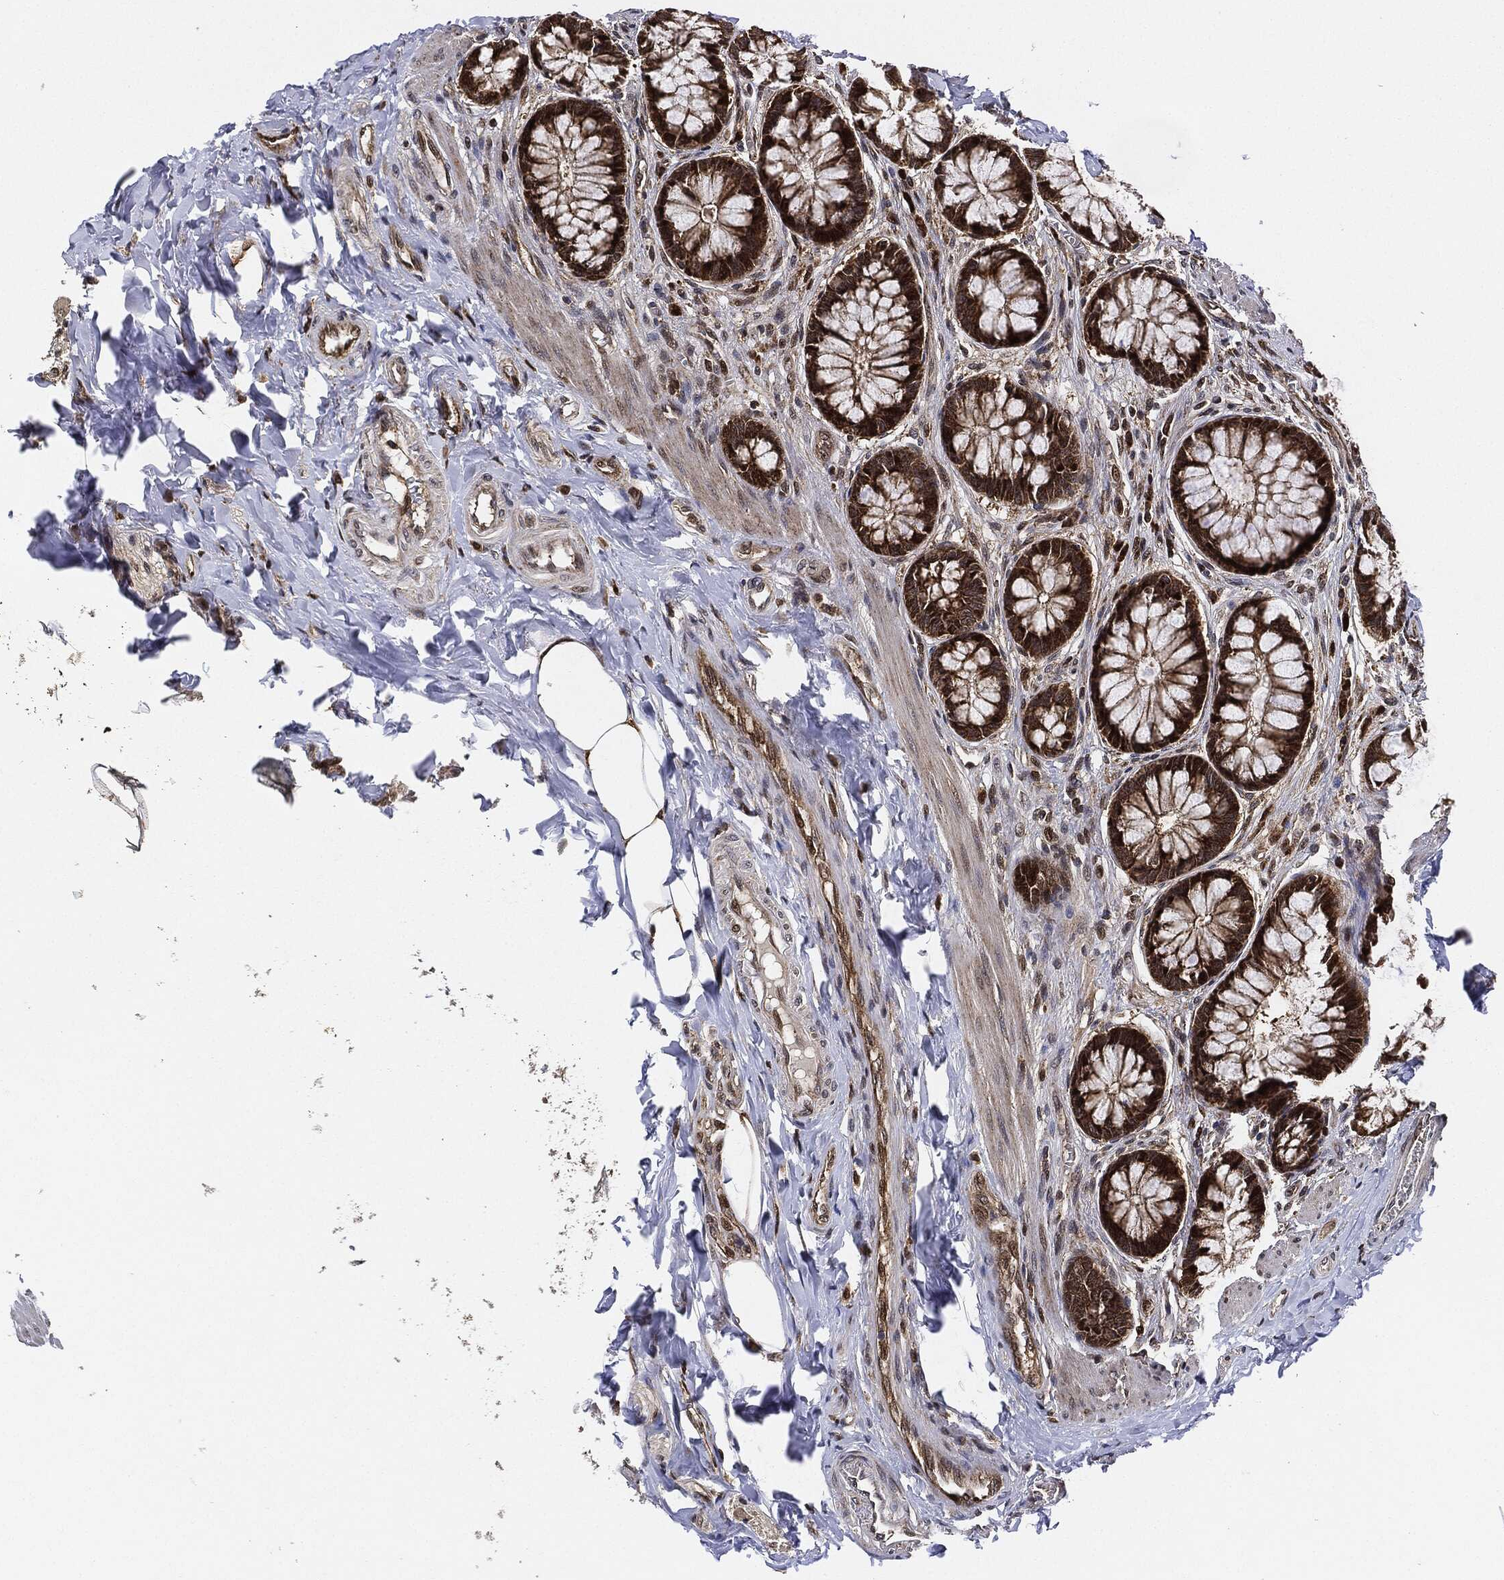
{"staining": {"intensity": "weak", "quantity": "<25%", "location": "cytoplasmic/membranous"}, "tissue": "colon", "cell_type": "Endothelial cells", "image_type": "normal", "snomed": [{"axis": "morphology", "description": "Normal tissue, NOS"}, {"axis": "topography", "description": "Colon"}], "caption": "DAB (3,3'-diaminobenzidine) immunohistochemical staining of normal human colon demonstrates no significant expression in endothelial cells. The staining was performed using DAB to visualize the protein expression in brown, while the nuclei were stained in blue with hematoxylin (Magnification: 20x).", "gene": "RNASEL", "patient": {"sex": "female", "age": 65}}